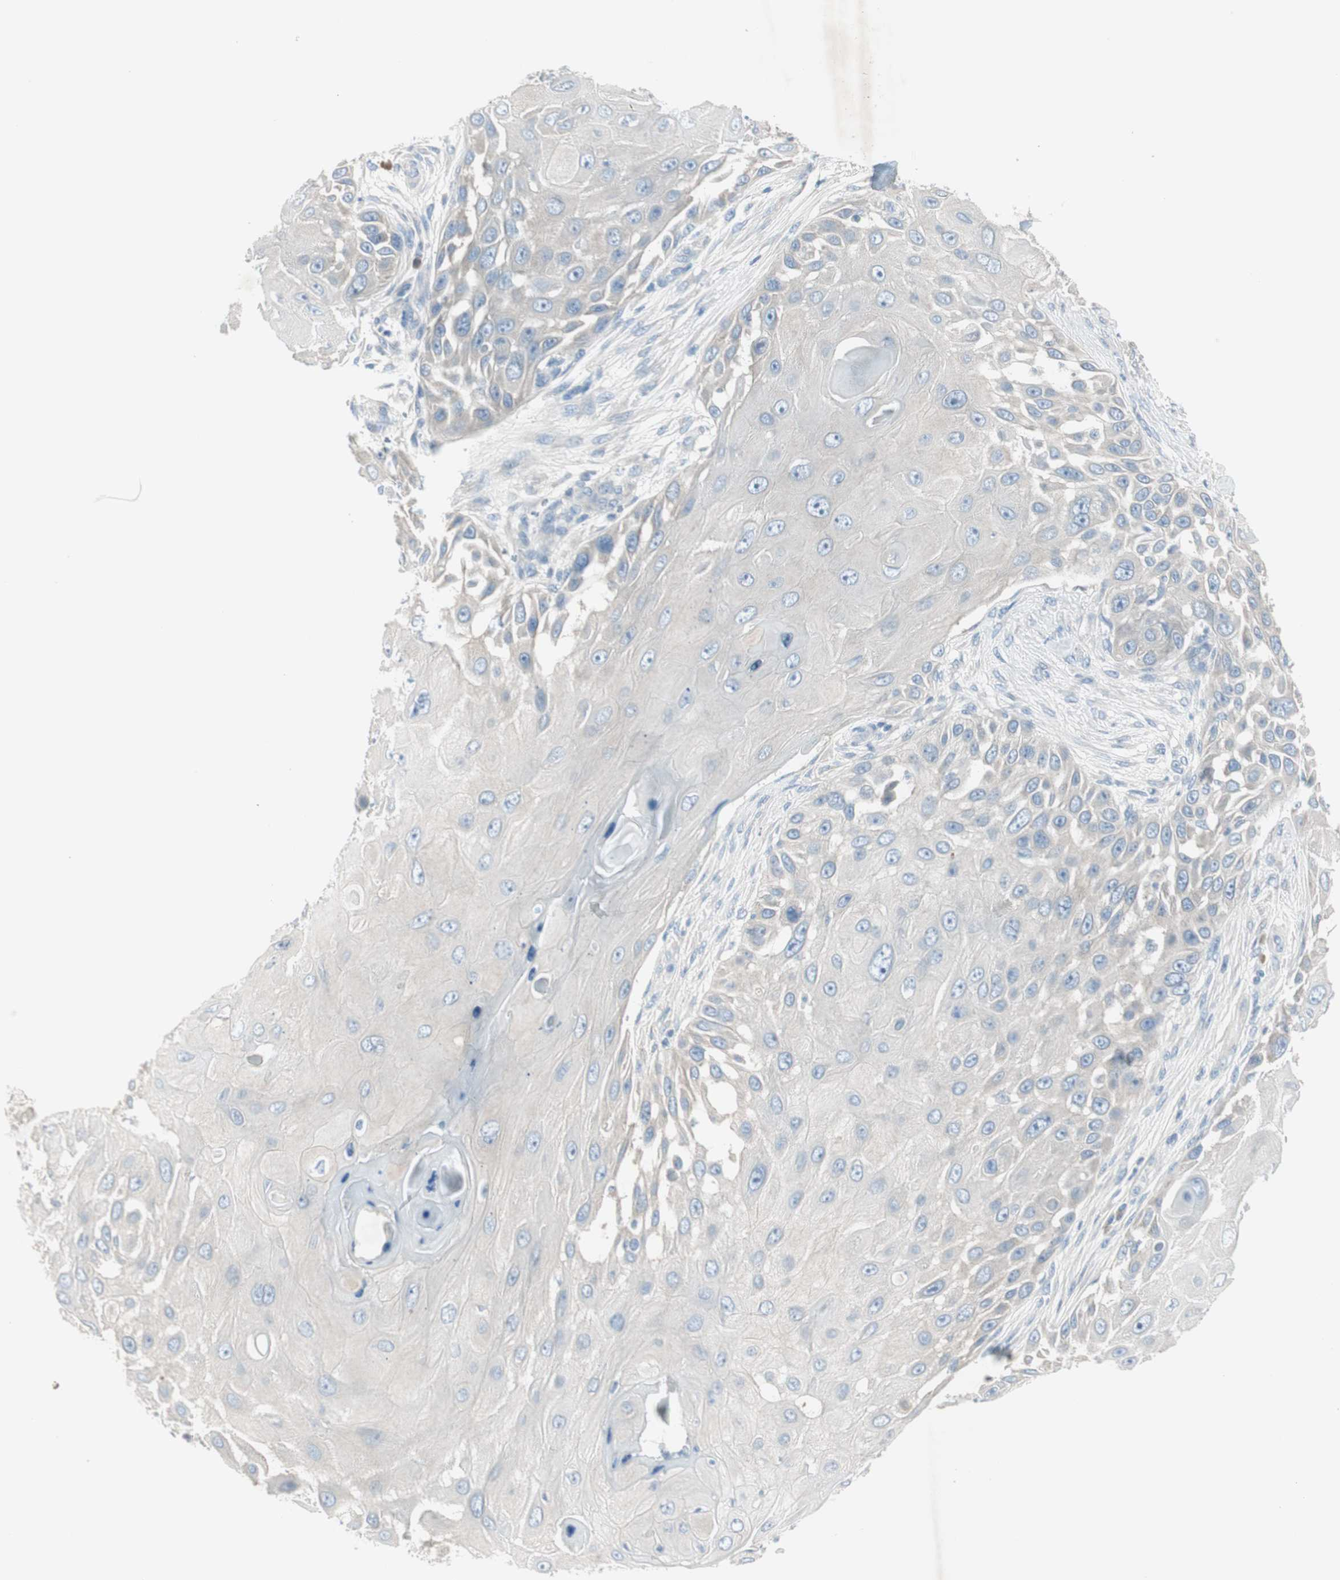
{"staining": {"intensity": "negative", "quantity": "none", "location": "none"}, "tissue": "skin cancer", "cell_type": "Tumor cells", "image_type": "cancer", "snomed": [{"axis": "morphology", "description": "Squamous cell carcinoma, NOS"}, {"axis": "topography", "description": "Skin"}], "caption": "Immunohistochemistry of human skin cancer reveals no expression in tumor cells.", "gene": "MAPRE3", "patient": {"sex": "female", "age": 44}}